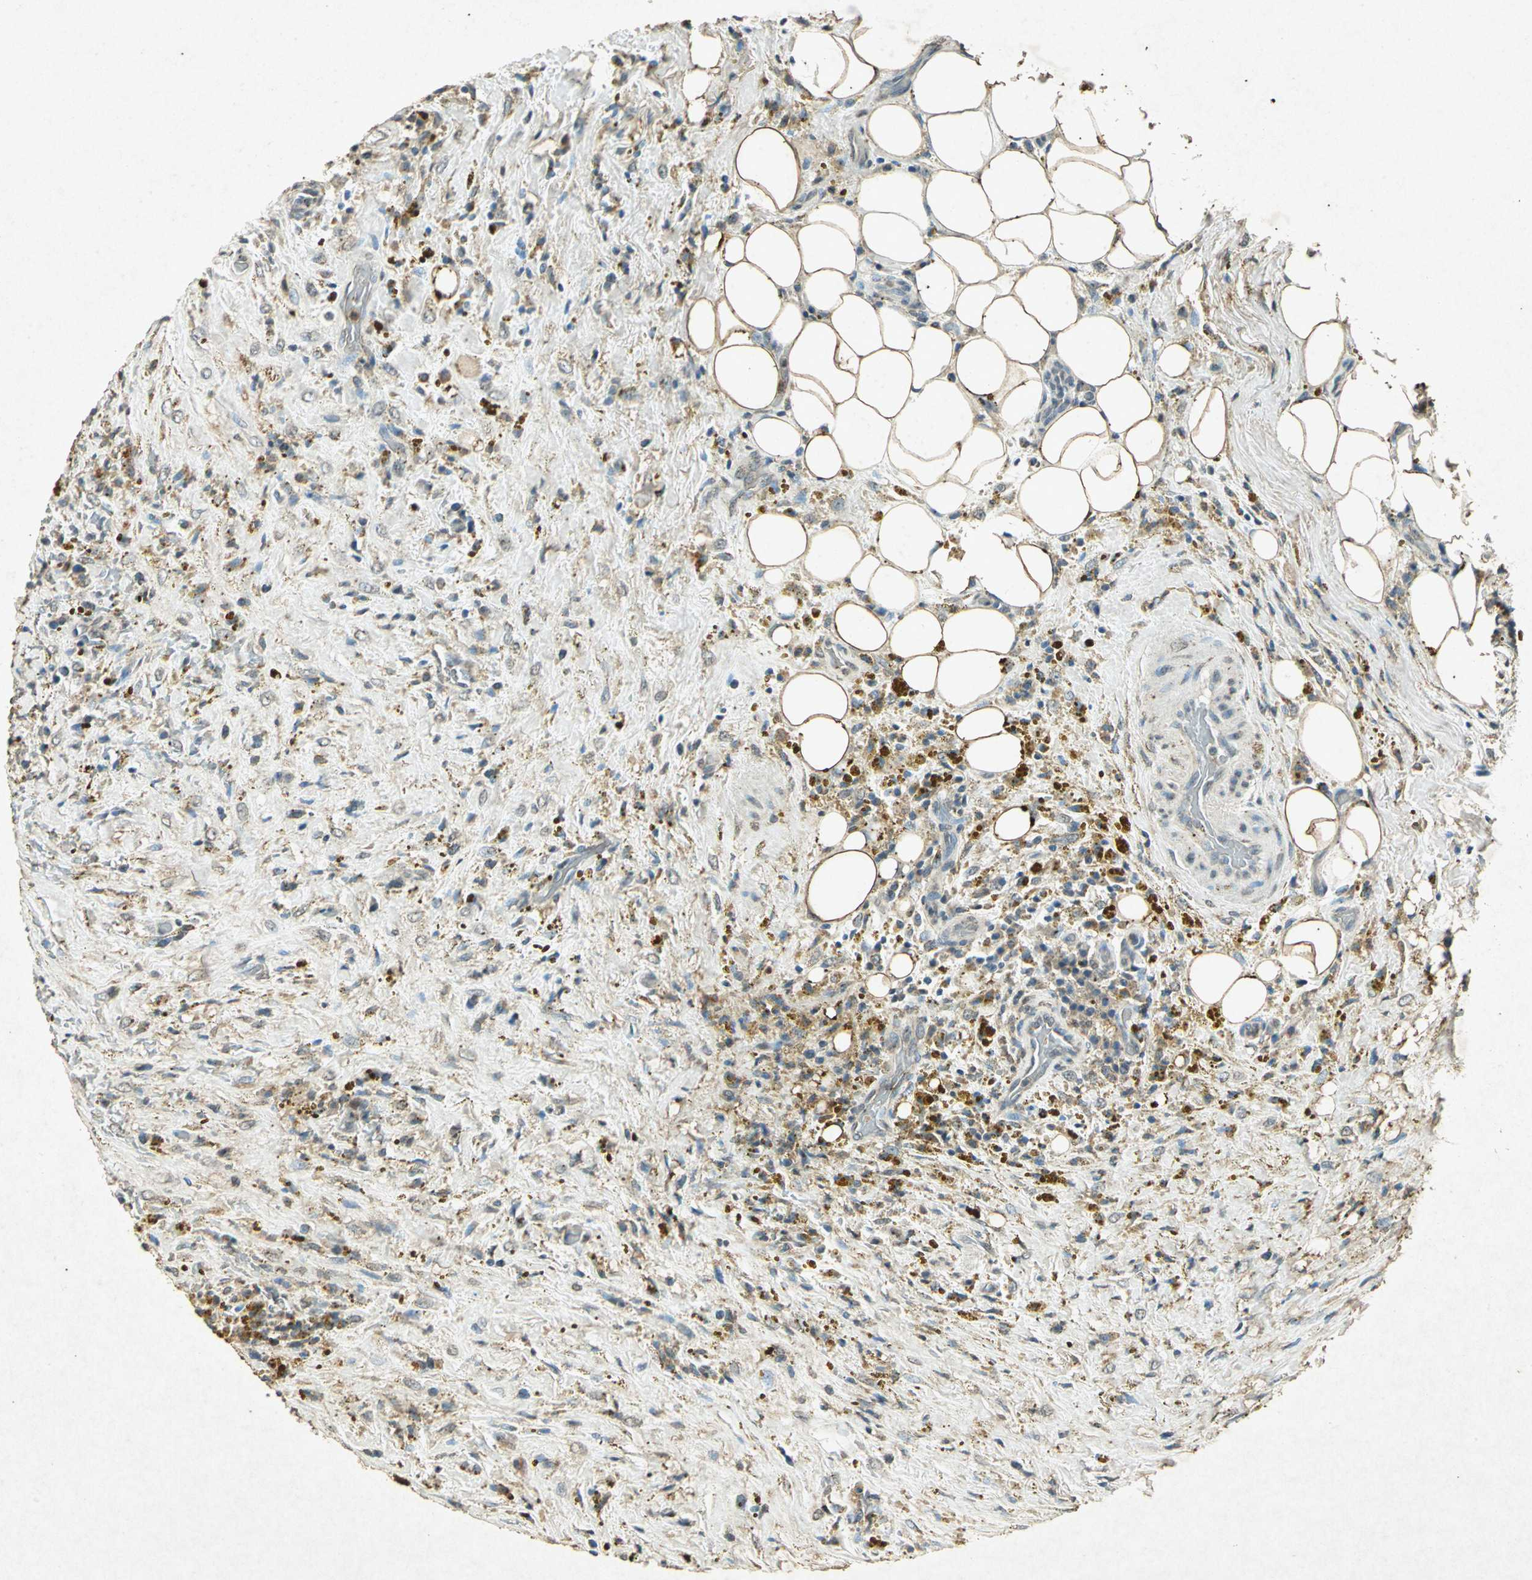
{"staining": {"intensity": "negative", "quantity": "none", "location": "none"}, "tissue": "thyroid cancer", "cell_type": "Tumor cells", "image_type": "cancer", "snomed": [{"axis": "morphology", "description": "Papillary adenocarcinoma, NOS"}, {"axis": "topography", "description": "Thyroid gland"}], "caption": "Immunohistochemistry image of thyroid papillary adenocarcinoma stained for a protein (brown), which exhibits no staining in tumor cells. (DAB immunohistochemistry (IHC) visualized using brightfield microscopy, high magnification).", "gene": "PSEN1", "patient": {"sex": "male", "age": 77}}